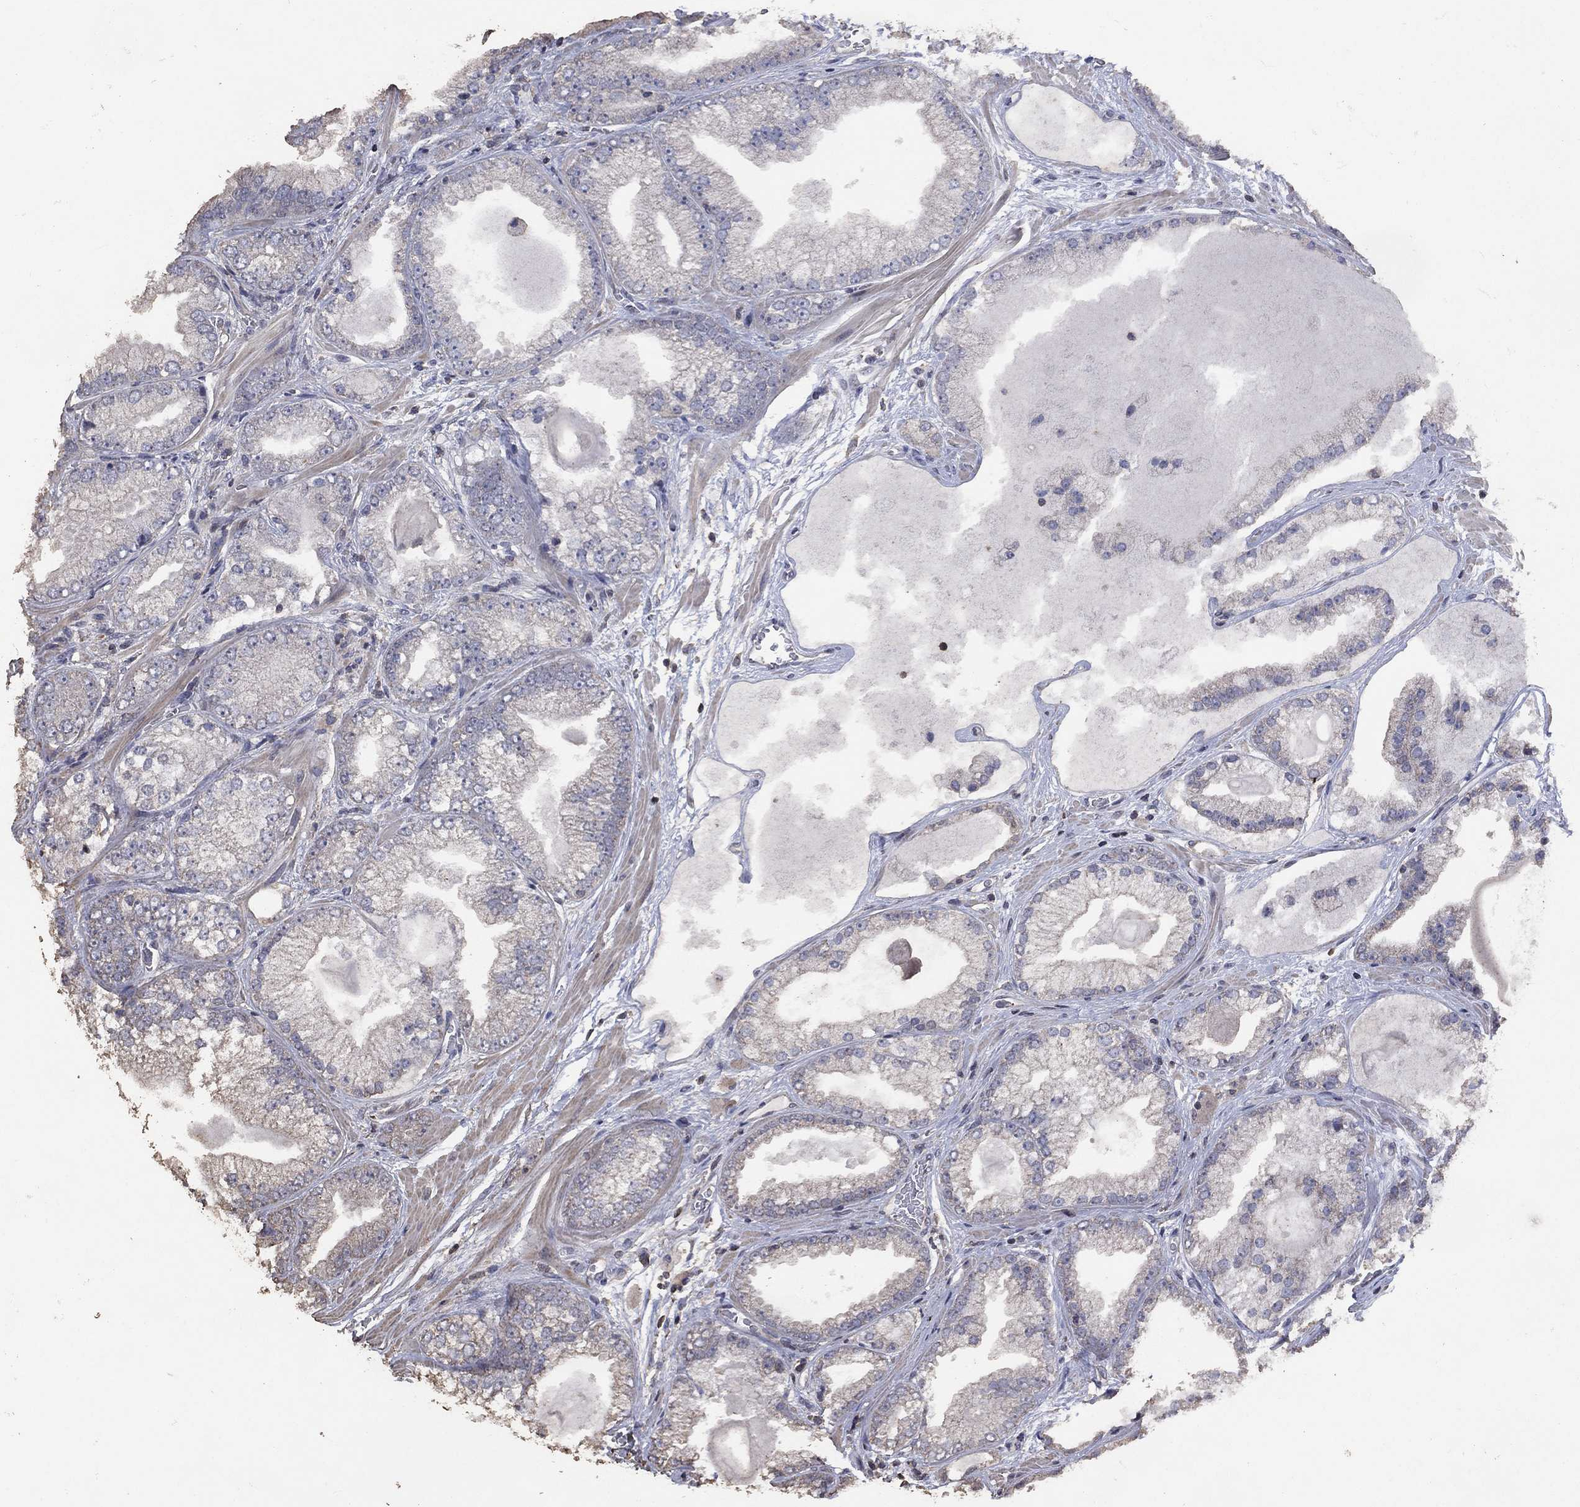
{"staining": {"intensity": "negative", "quantity": "none", "location": "none"}, "tissue": "prostate cancer", "cell_type": "Tumor cells", "image_type": "cancer", "snomed": [{"axis": "morphology", "description": "Adenocarcinoma, Low grade"}, {"axis": "topography", "description": "Prostate"}], "caption": "Tumor cells show no significant protein positivity in low-grade adenocarcinoma (prostate).", "gene": "ADPRHL1", "patient": {"sex": "male", "age": 57}}